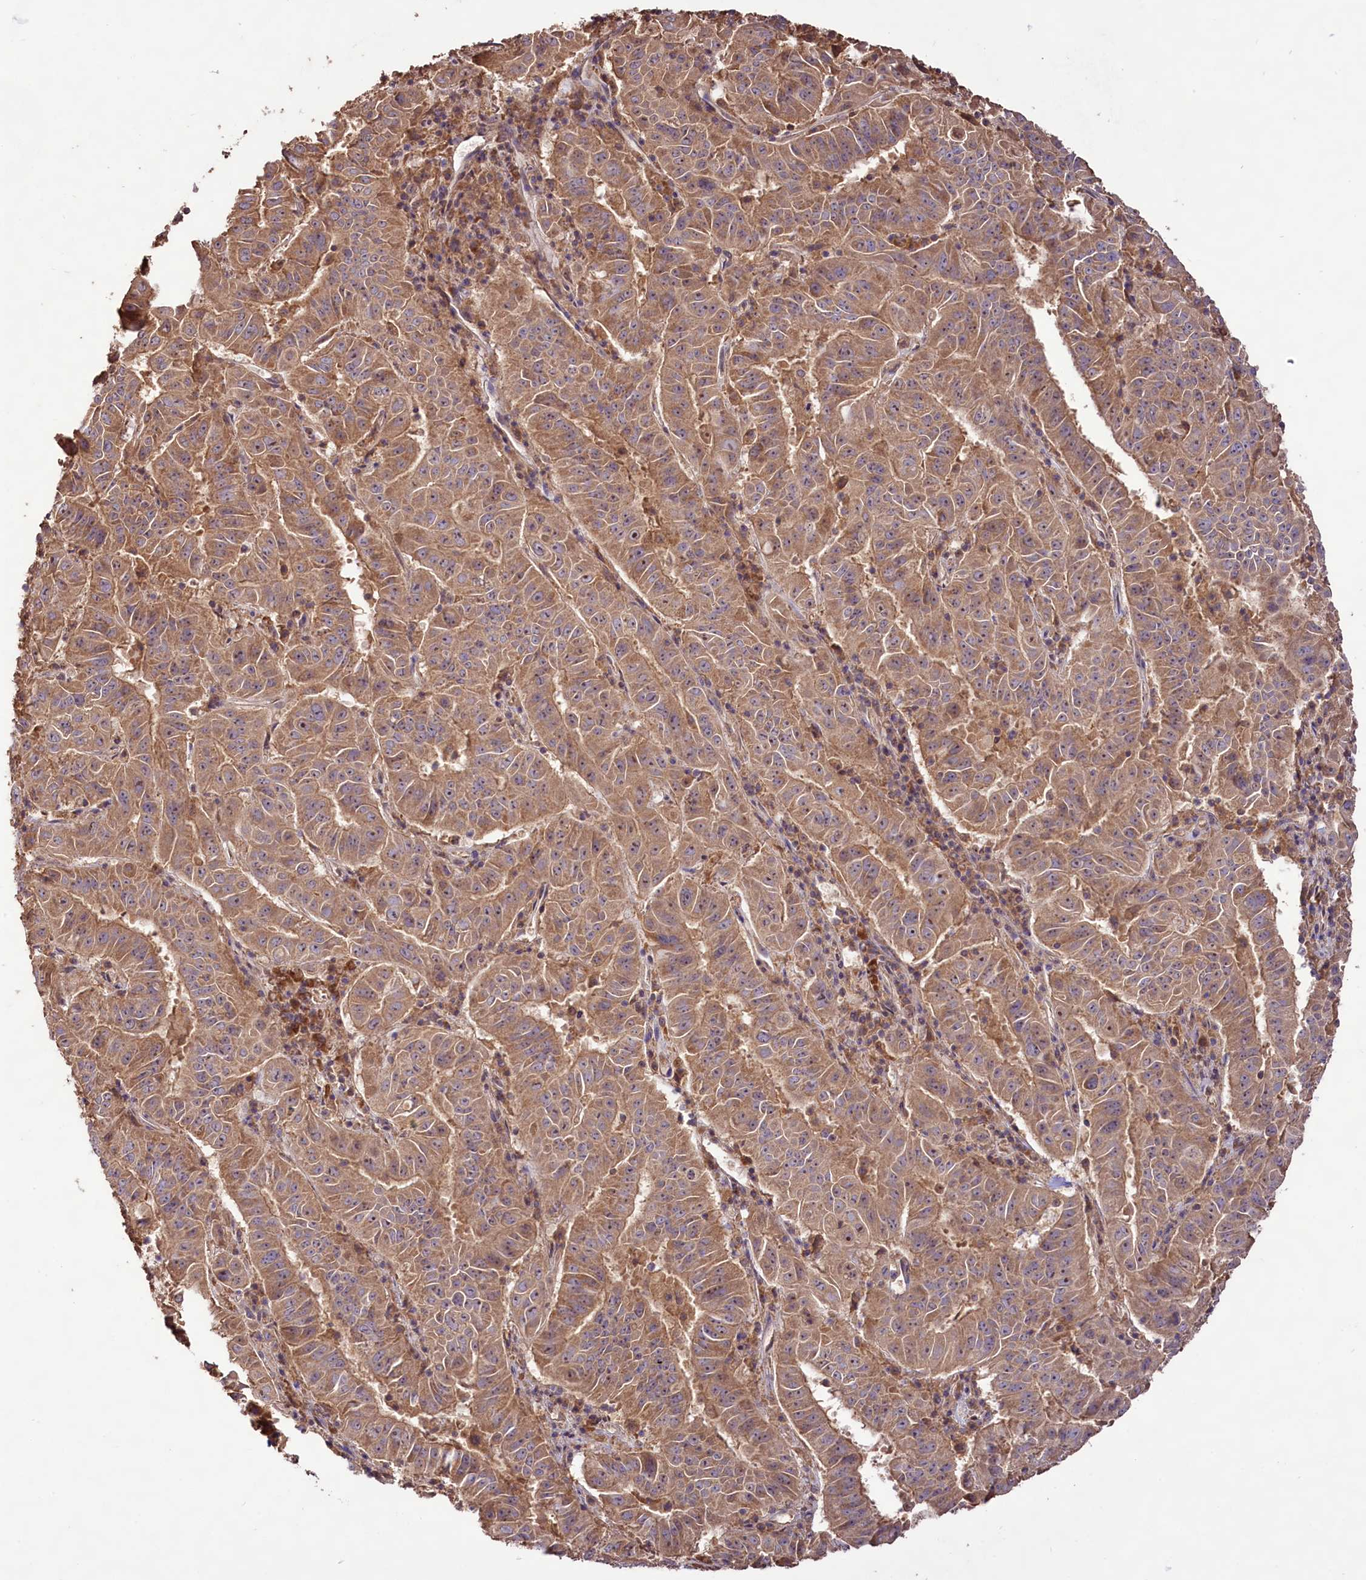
{"staining": {"intensity": "moderate", "quantity": ">75%", "location": "cytoplasmic/membranous,nuclear"}, "tissue": "pancreatic cancer", "cell_type": "Tumor cells", "image_type": "cancer", "snomed": [{"axis": "morphology", "description": "Adenocarcinoma, NOS"}, {"axis": "topography", "description": "Pancreas"}], "caption": "Adenocarcinoma (pancreatic) stained with DAB immunohistochemistry (IHC) exhibits medium levels of moderate cytoplasmic/membranous and nuclear positivity in approximately >75% of tumor cells.", "gene": "RRP8", "patient": {"sex": "male", "age": 63}}